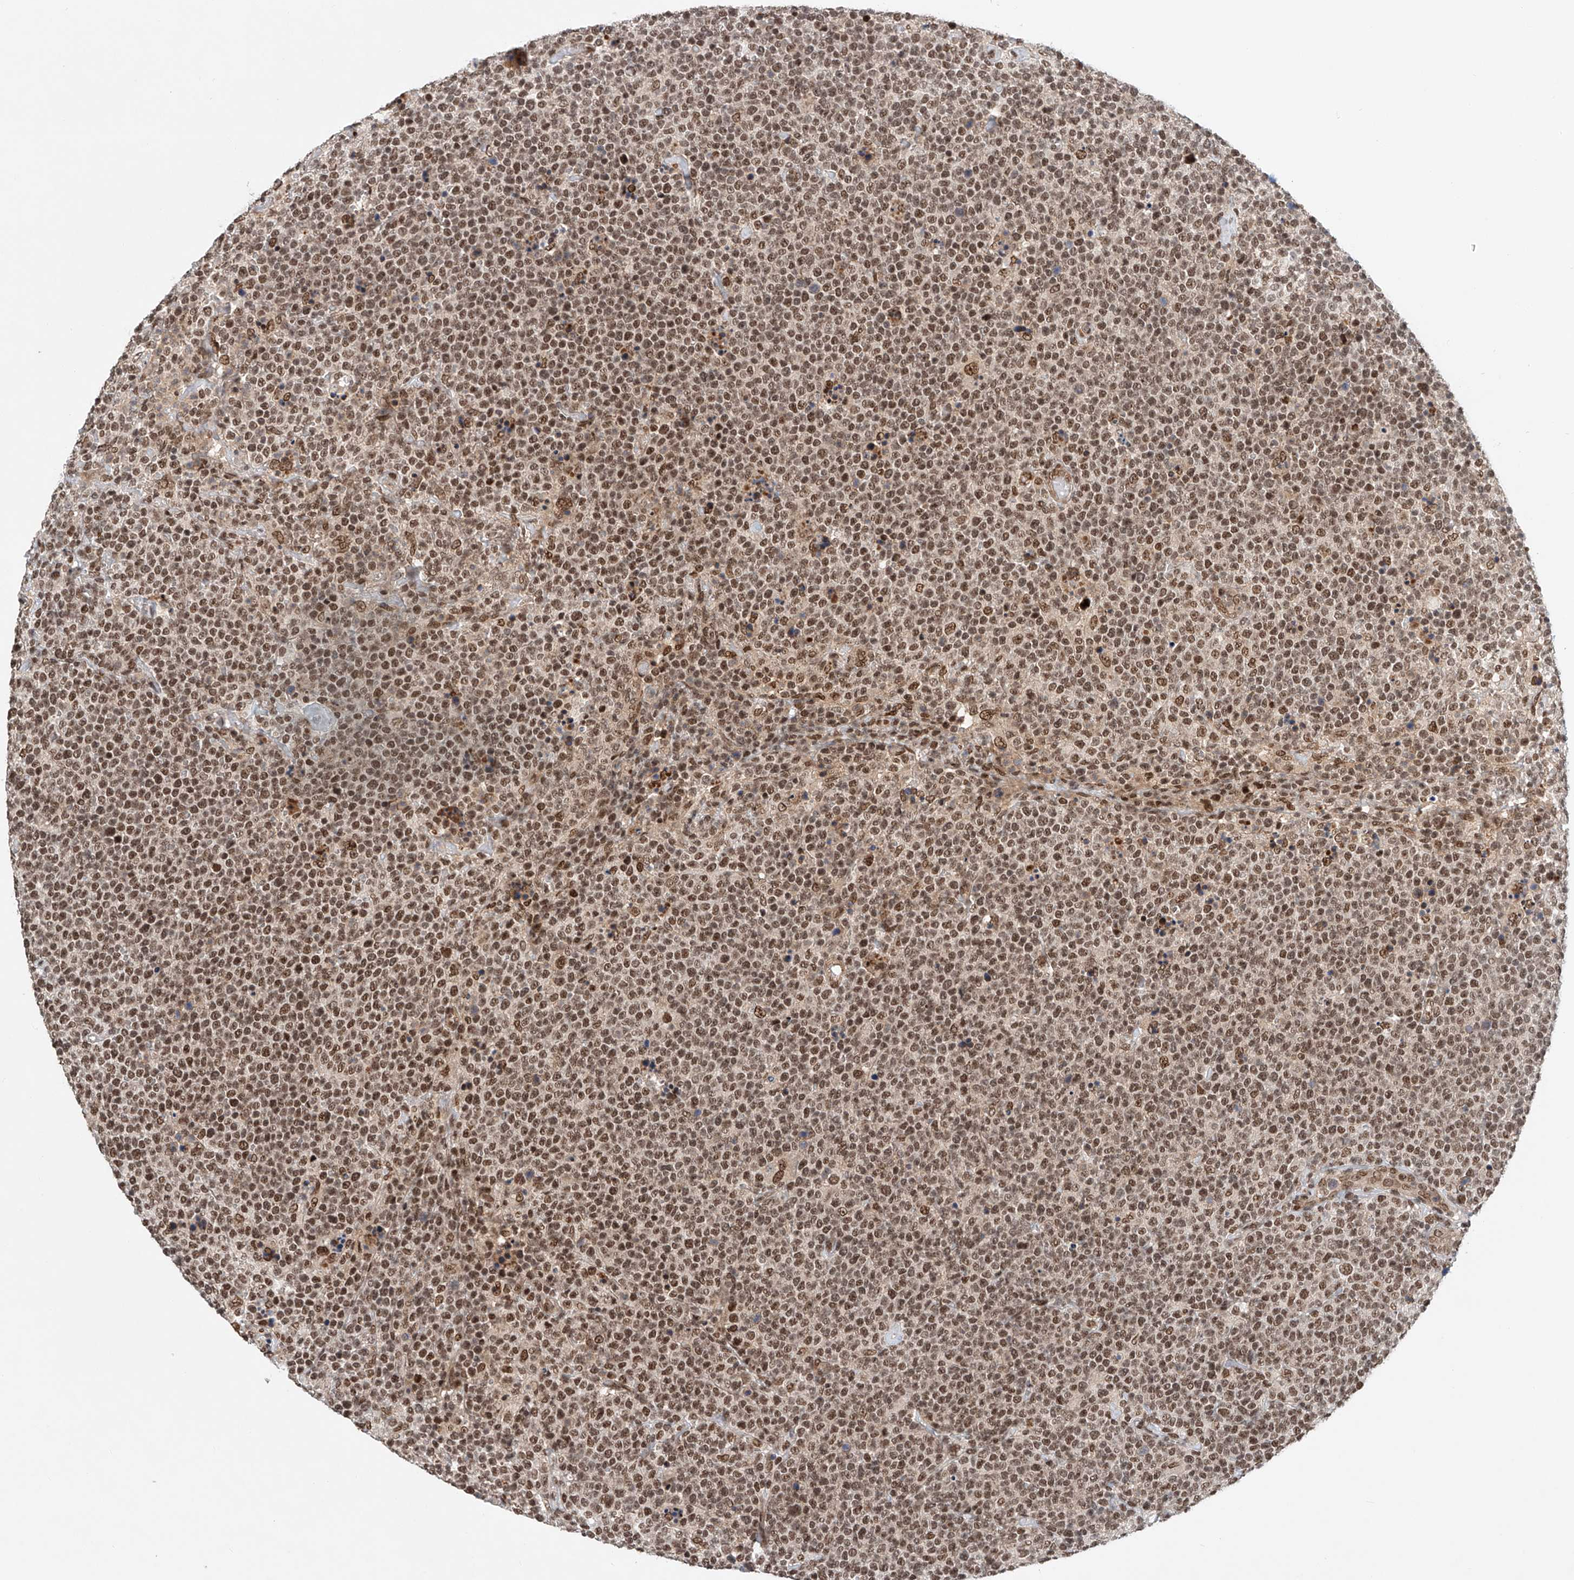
{"staining": {"intensity": "moderate", "quantity": ">75%", "location": "nuclear"}, "tissue": "lymphoma", "cell_type": "Tumor cells", "image_type": "cancer", "snomed": [{"axis": "morphology", "description": "Malignant lymphoma, non-Hodgkin's type, High grade"}, {"axis": "topography", "description": "Lymph node"}], "caption": "High-magnification brightfield microscopy of high-grade malignant lymphoma, non-Hodgkin's type stained with DAB (3,3'-diaminobenzidine) (brown) and counterstained with hematoxylin (blue). tumor cells exhibit moderate nuclear expression is appreciated in about>75% of cells.", "gene": "ZNF470", "patient": {"sex": "male", "age": 61}}